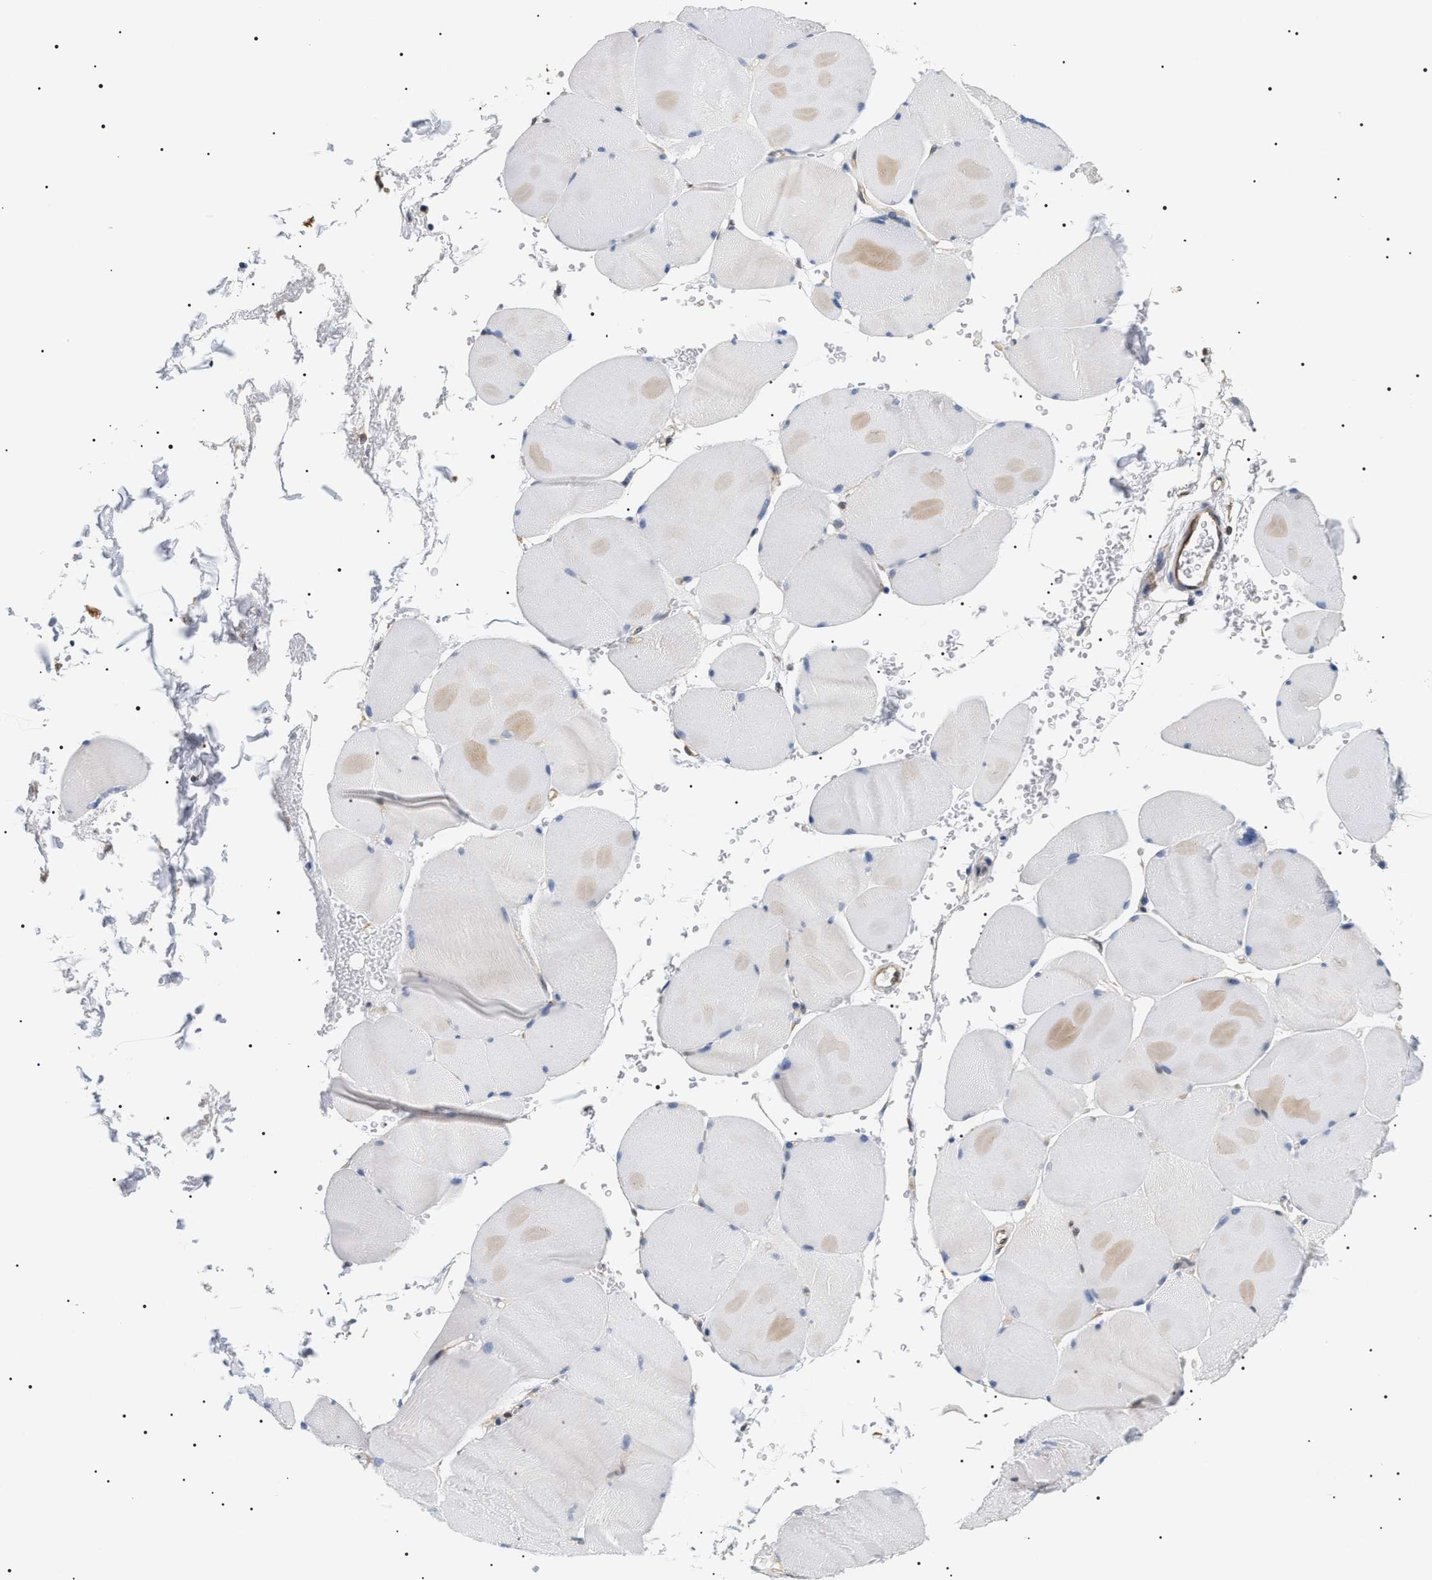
{"staining": {"intensity": "negative", "quantity": "none", "location": "none"}, "tissue": "skeletal muscle", "cell_type": "Myocytes", "image_type": "normal", "snomed": [{"axis": "morphology", "description": "Normal tissue, NOS"}, {"axis": "topography", "description": "Skin"}, {"axis": "topography", "description": "Skeletal muscle"}], "caption": "DAB (3,3'-diaminobenzidine) immunohistochemical staining of unremarkable human skeletal muscle demonstrates no significant expression in myocytes.", "gene": "HSD17B11", "patient": {"sex": "male", "age": 83}}